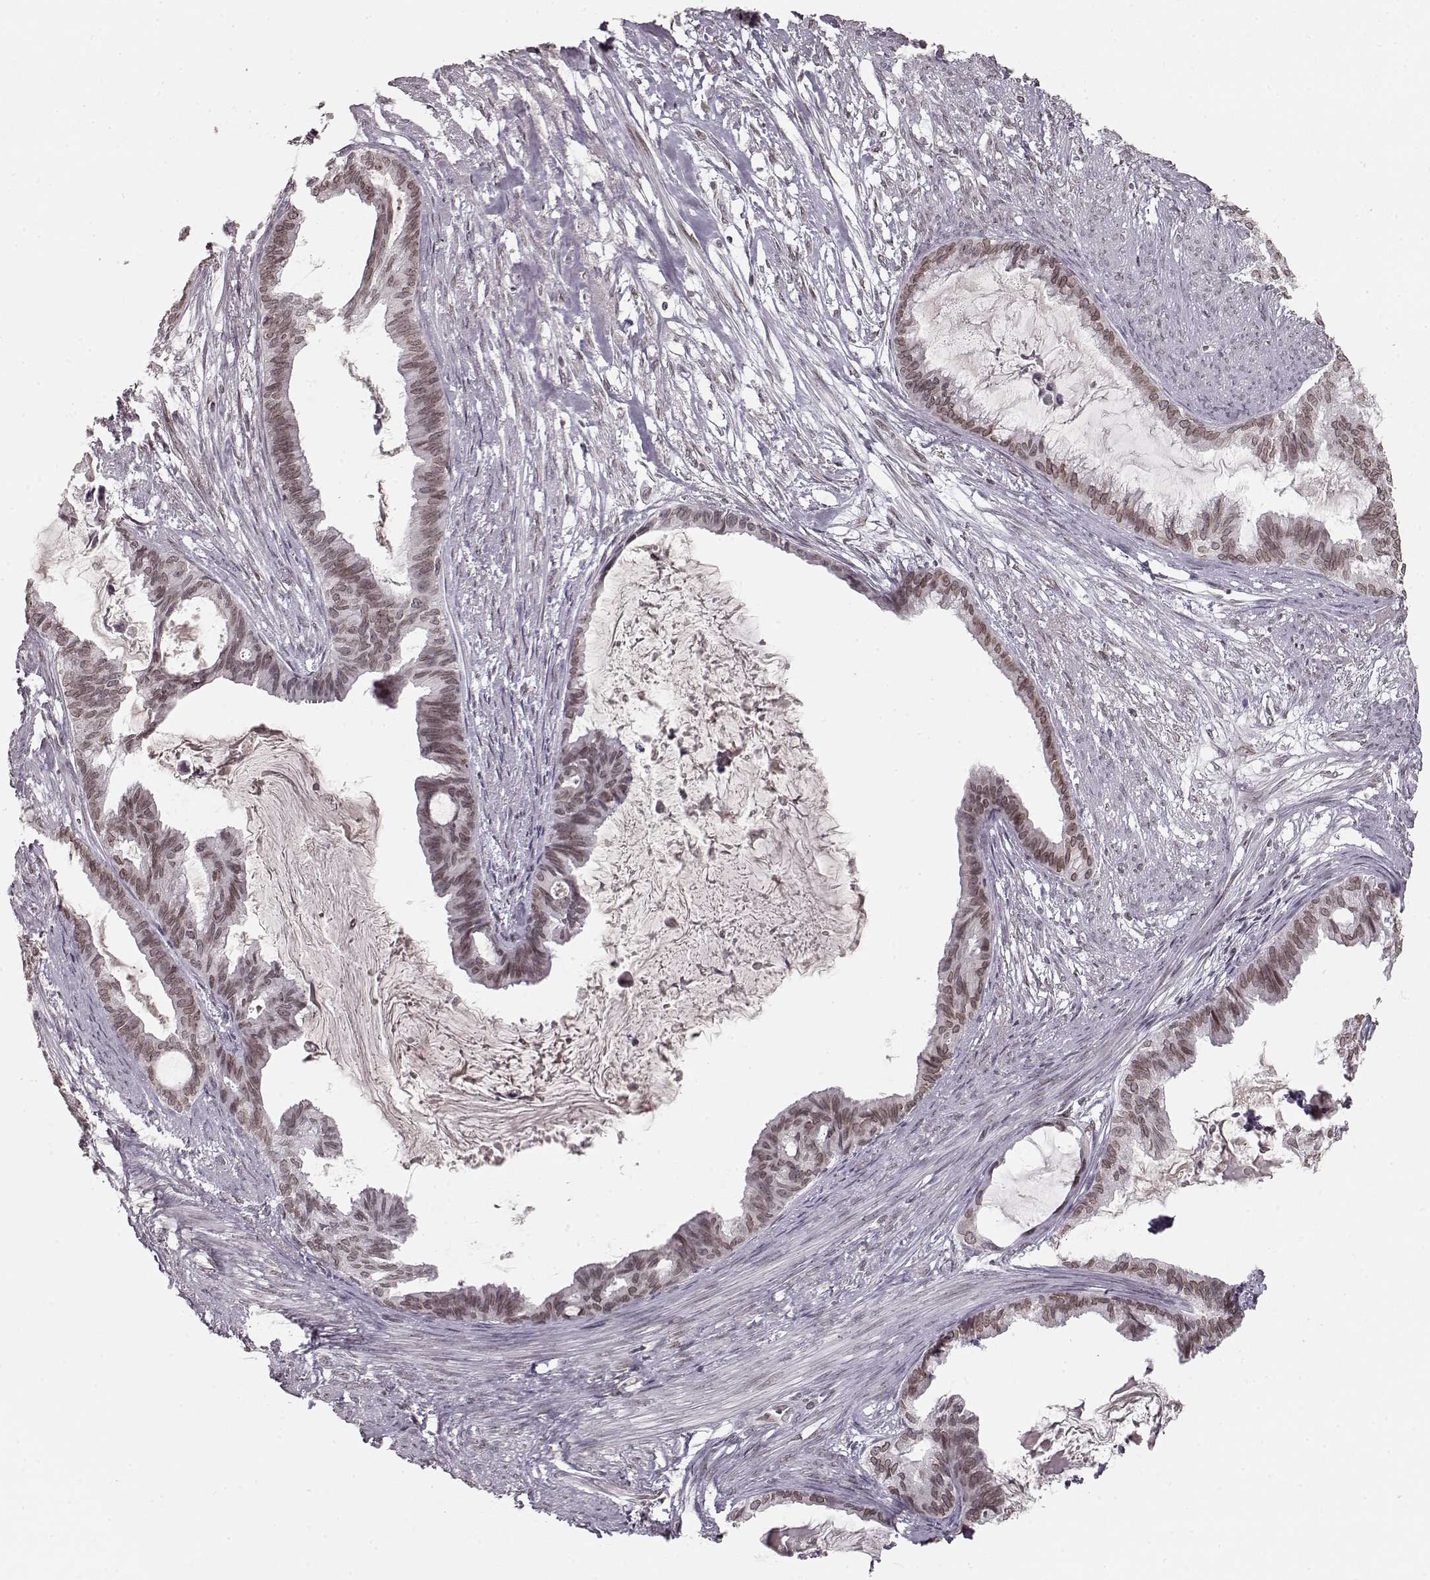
{"staining": {"intensity": "weak", "quantity": ">75%", "location": "cytoplasmic/membranous,nuclear"}, "tissue": "endometrial cancer", "cell_type": "Tumor cells", "image_type": "cancer", "snomed": [{"axis": "morphology", "description": "Adenocarcinoma, NOS"}, {"axis": "topography", "description": "Endometrium"}], "caption": "Immunohistochemical staining of human endometrial cancer displays weak cytoplasmic/membranous and nuclear protein expression in about >75% of tumor cells.", "gene": "DCAF12", "patient": {"sex": "female", "age": 86}}